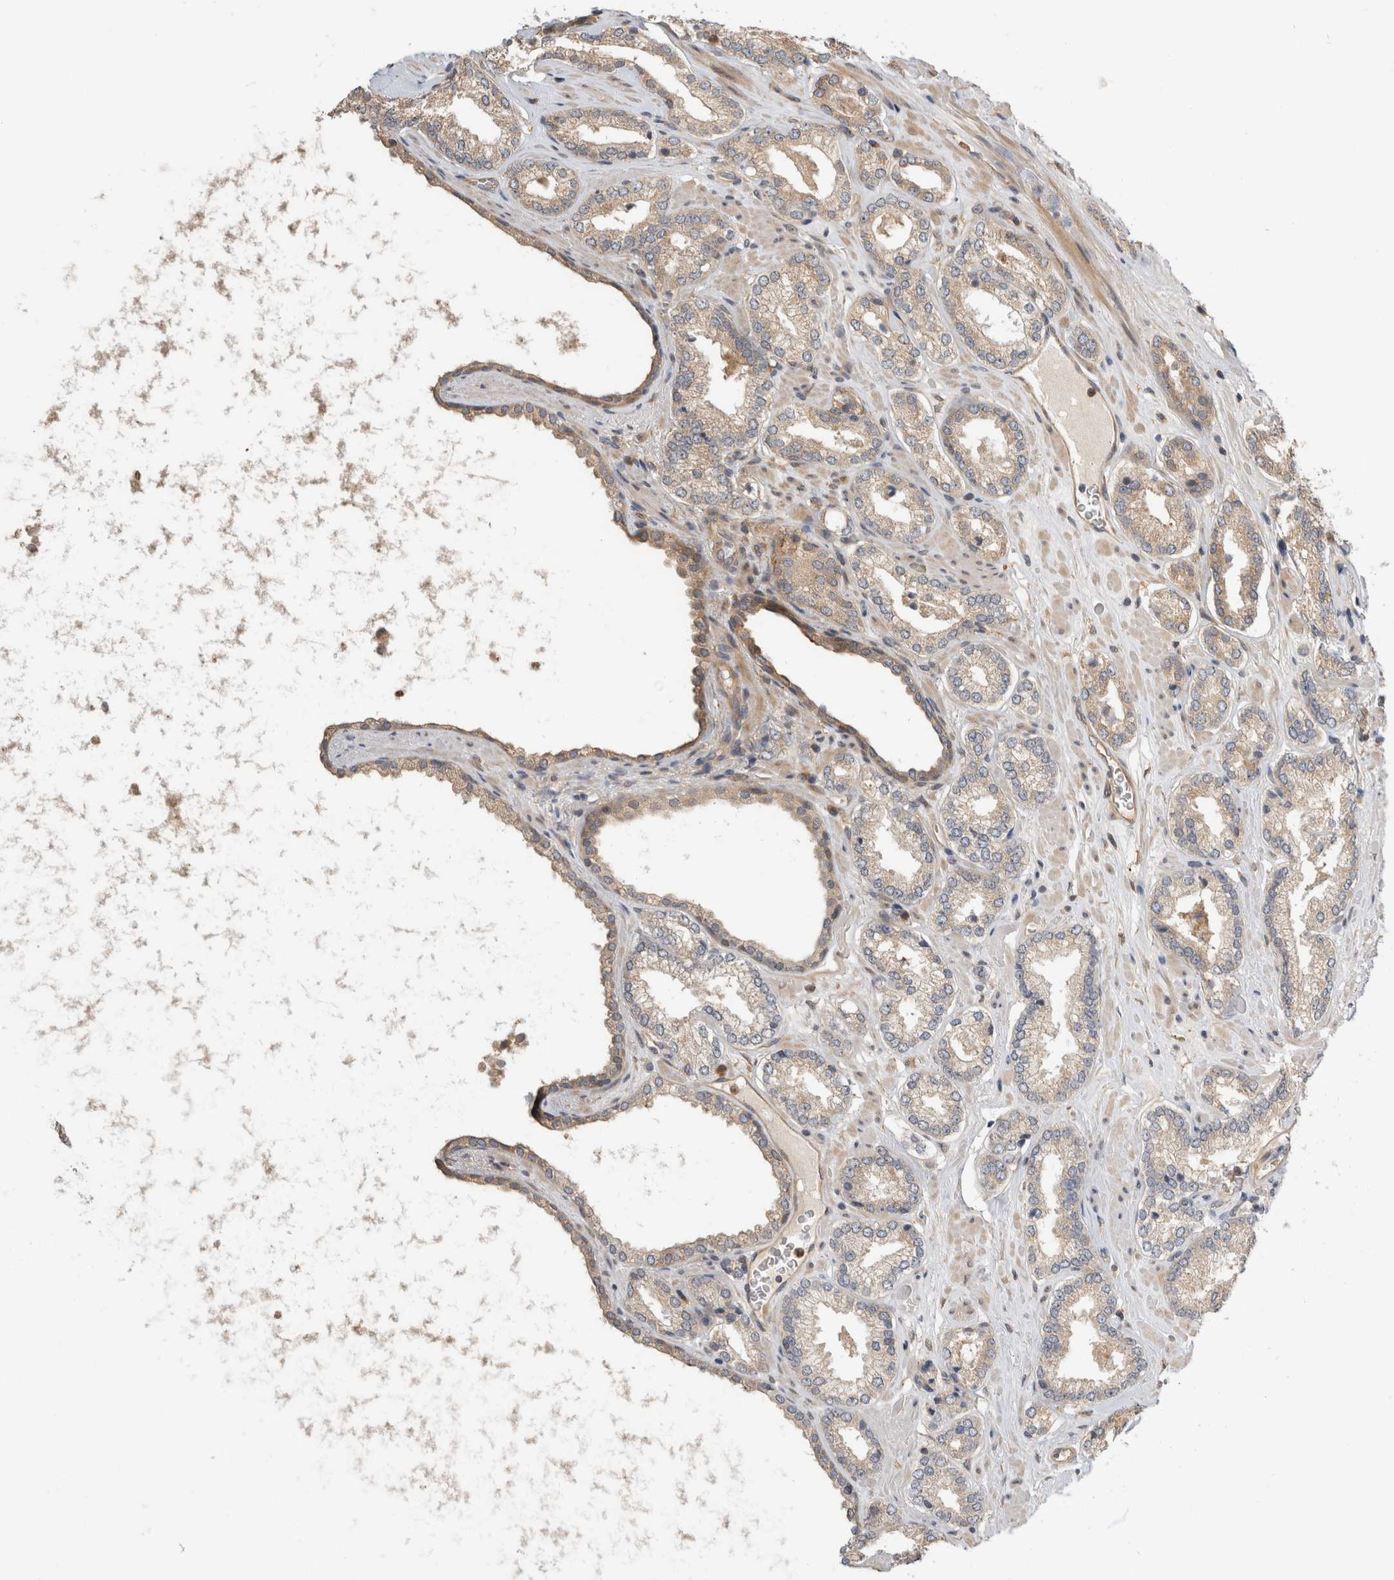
{"staining": {"intensity": "negative", "quantity": "none", "location": "none"}, "tissue": "prostate cancer", "cell_type": "Tumor cells", "image_type": "cancer", "snomed": [{"axis": "morphology", "description": "Adenocarcinoma, Low grade"}, {"axis": "topography", "description": "Prostate"}], "caption": "Immunohistochemistry (IHC) micrograph of human adenocarcinoma (low-grade) (prostate) stained for a protein (brown), which displays no expression in tumor cells.", "gene": "PGM1", "patient": {"sex": "male", "age": 62}}